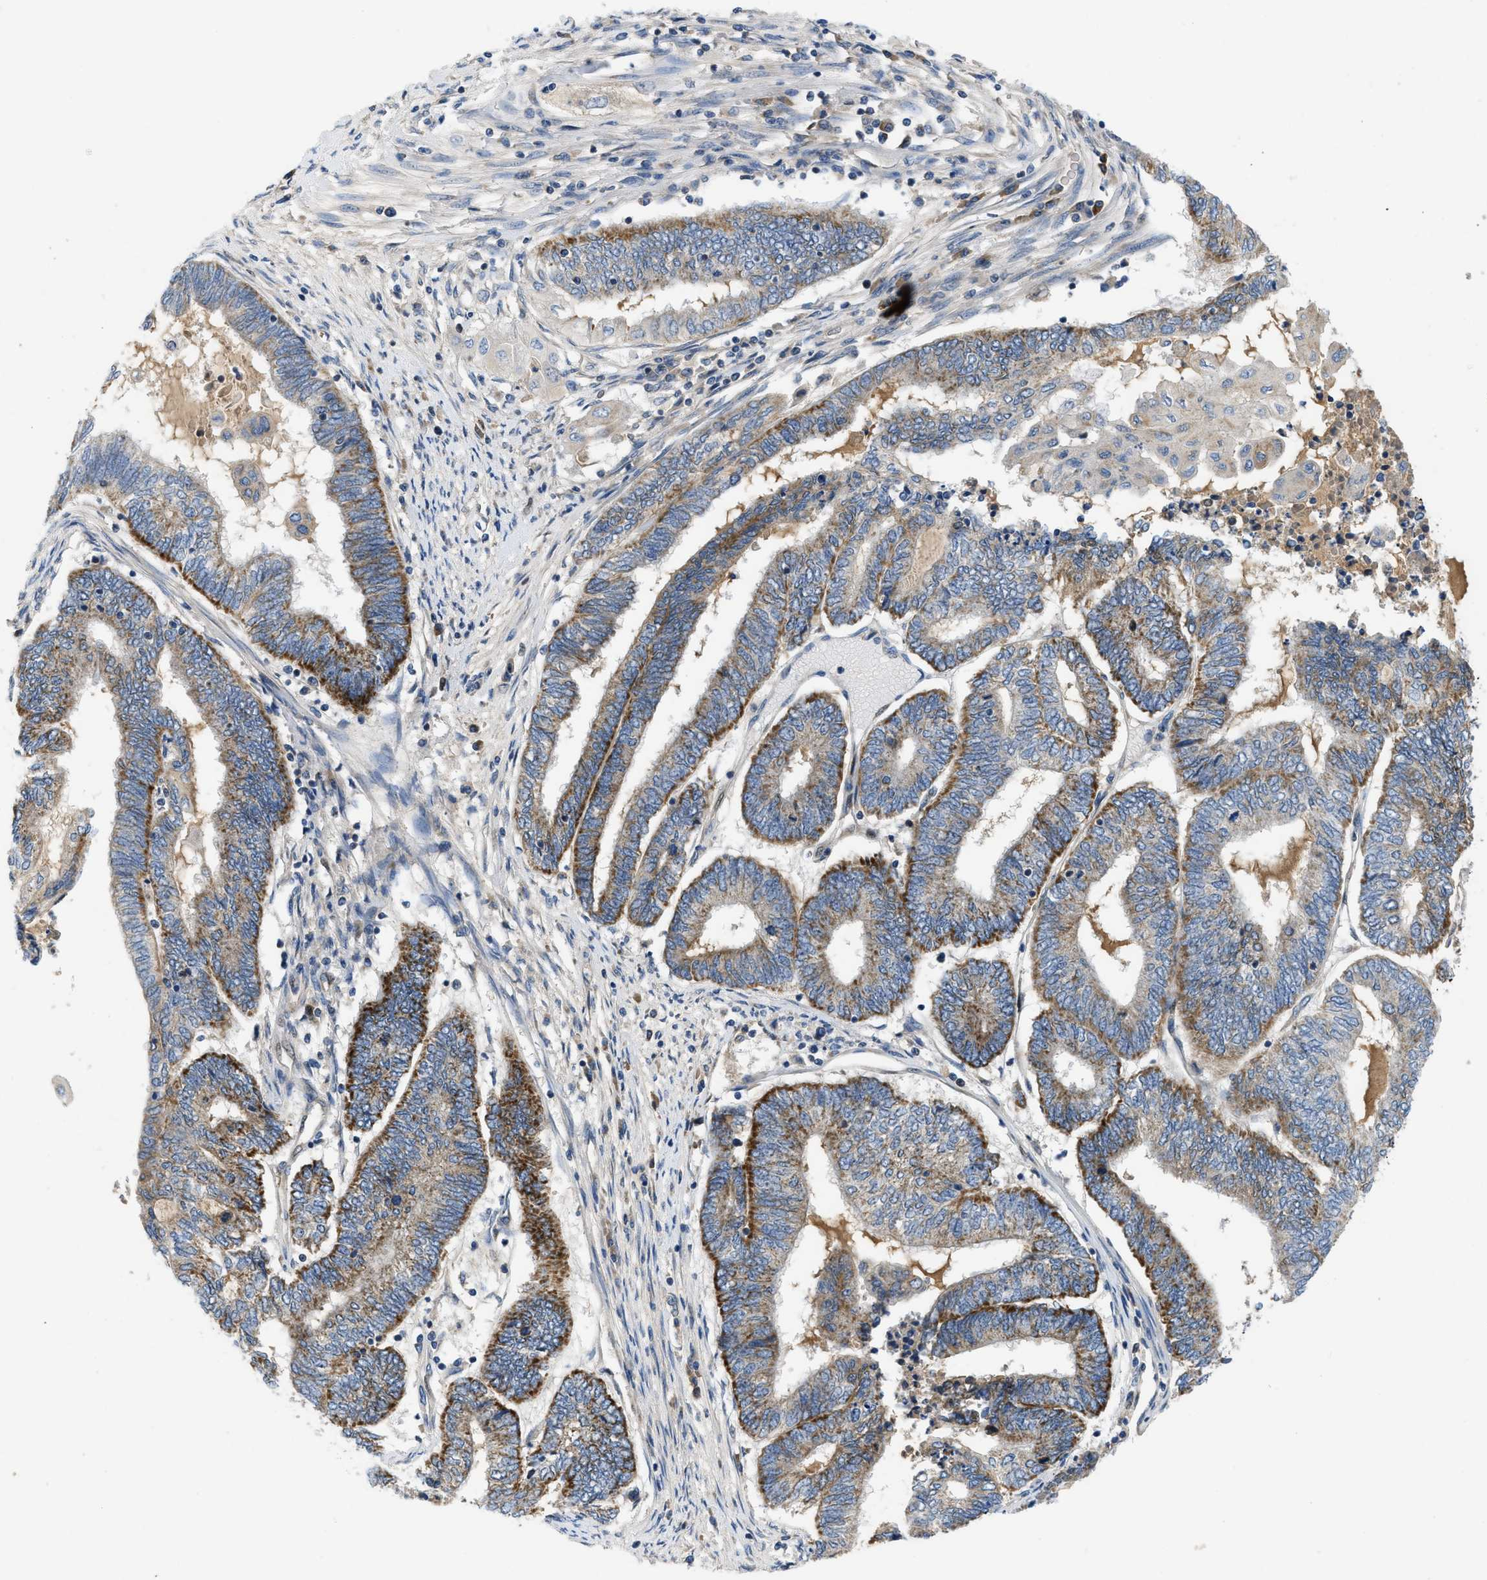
{"staining": {"intensity": "moderate", "quantity": ">75%", "location": "cytoplasmic/membranous"}, "tissue": "endometrial cancer", "cell_type": "Tumor cells", "image_type": "cancer", "snomed": [{"axis": "morphology", "description": "Adenocarcinoma, NOS"}, {"axis": "topography", "description": "Uterus"}, {"axis": "topography", "description": "Endometrium"}], "caption": "Protein staining of endometrial adenocarcinoma tissue reveals moderate cytoplasmic/membranous expression in approximately >75% of tumor cells.", "gene": "PNKD", "patient": {"sex": "female", "age": 70}}